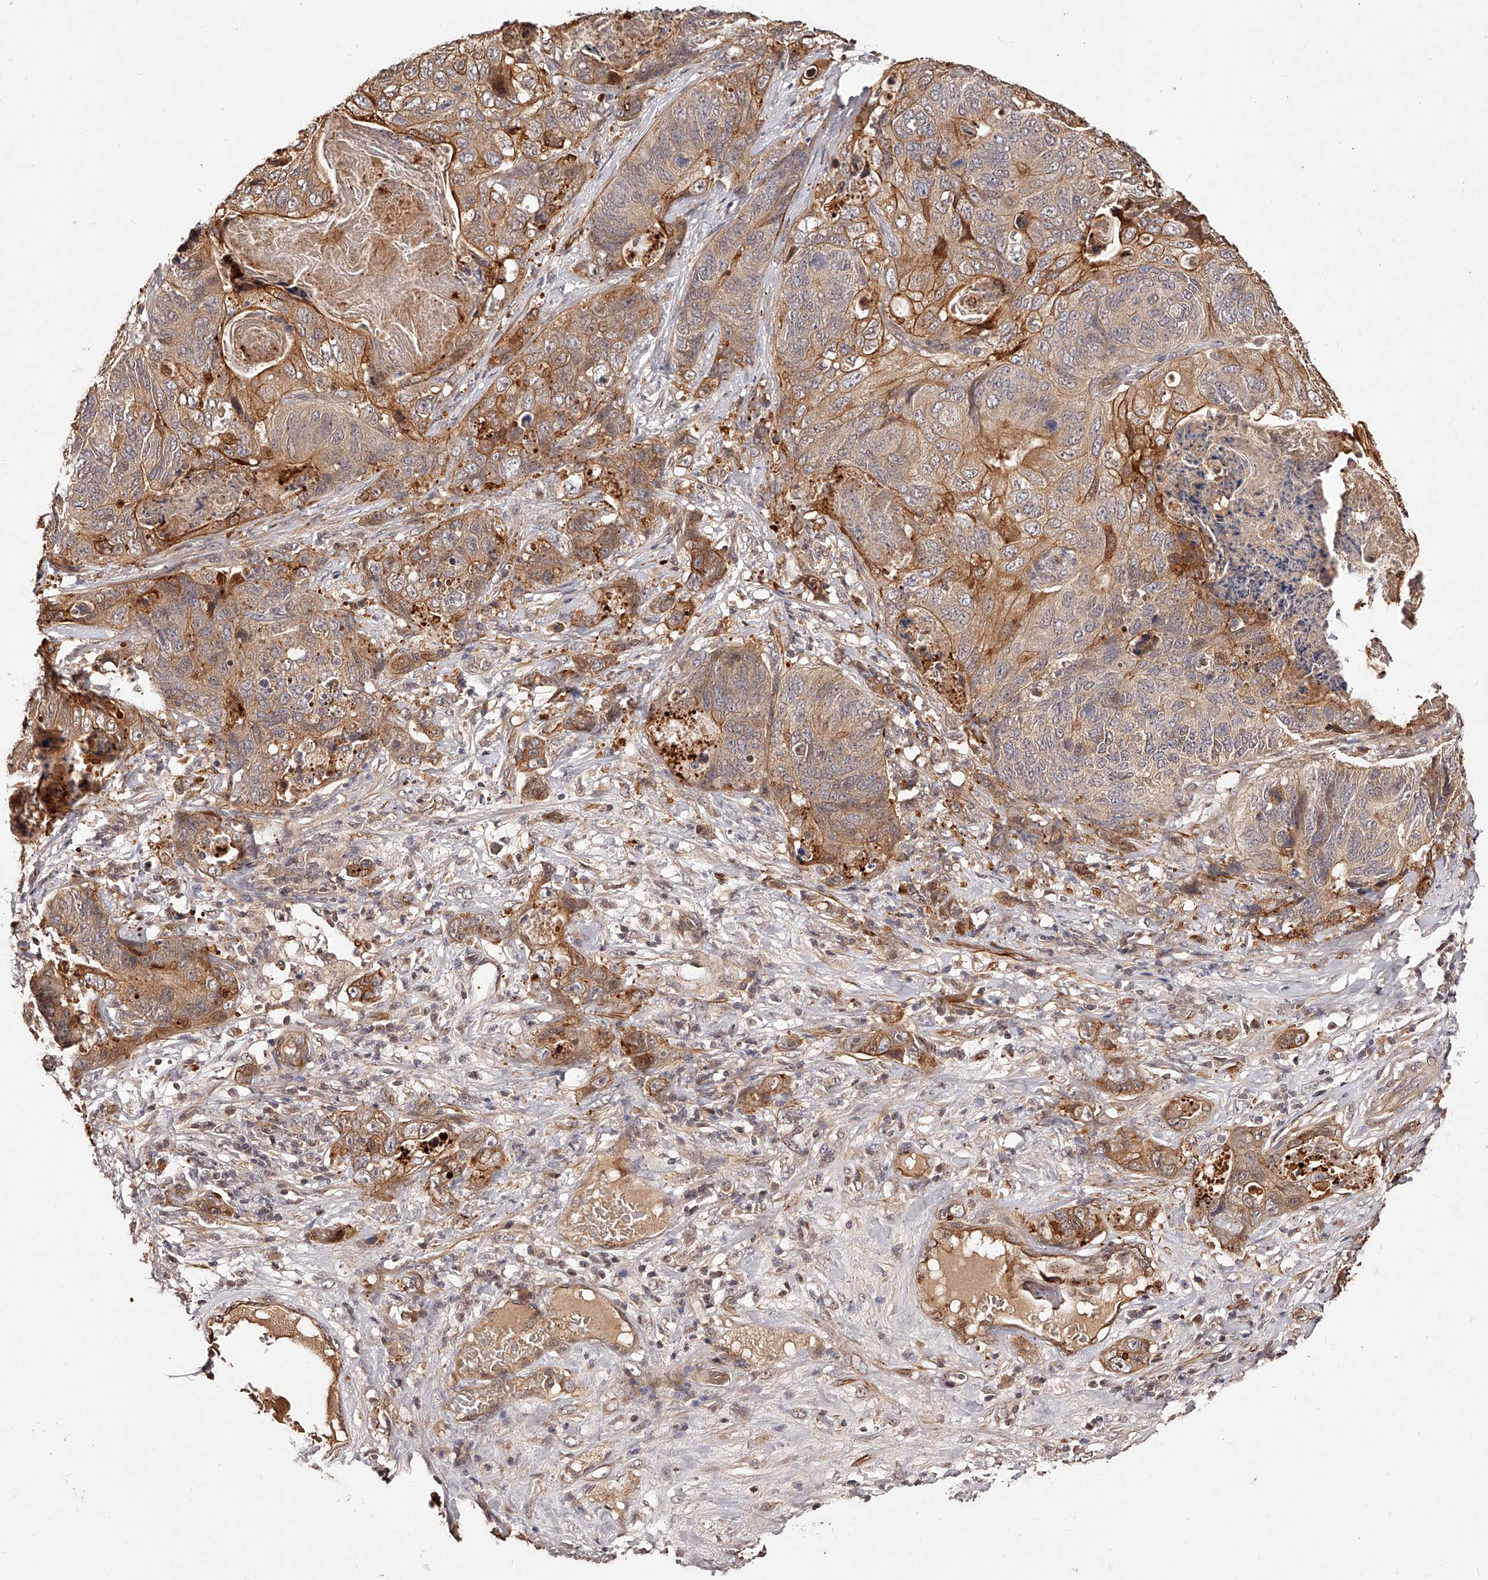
{"staining": {"intensity": "moderate", "quantity": ">75%", "location": "cytoplasmic/membranous"}, "tissue": "stomach cancer", "cell_type": "Tumor cells", "image_type": "cancer", "snomed": [{"axis": "morphology", "description": "Normal tissue, NOS"}, {"axis": "morphology", "description": "Adenocarcinoma, NOS"}, {"axis": "topography", "description": "Stomach"}], "caption": "Immunohistochemistry photomicrograph of stomach cancer (adenocarcinoma) stained for a protein (brown), which shows medium levels of moderate cytoplasmic/membranous positivity in approximately >75% of tumor cells.", "gene": "CUL7", "patient": {"sex": "female", "age": 89}}